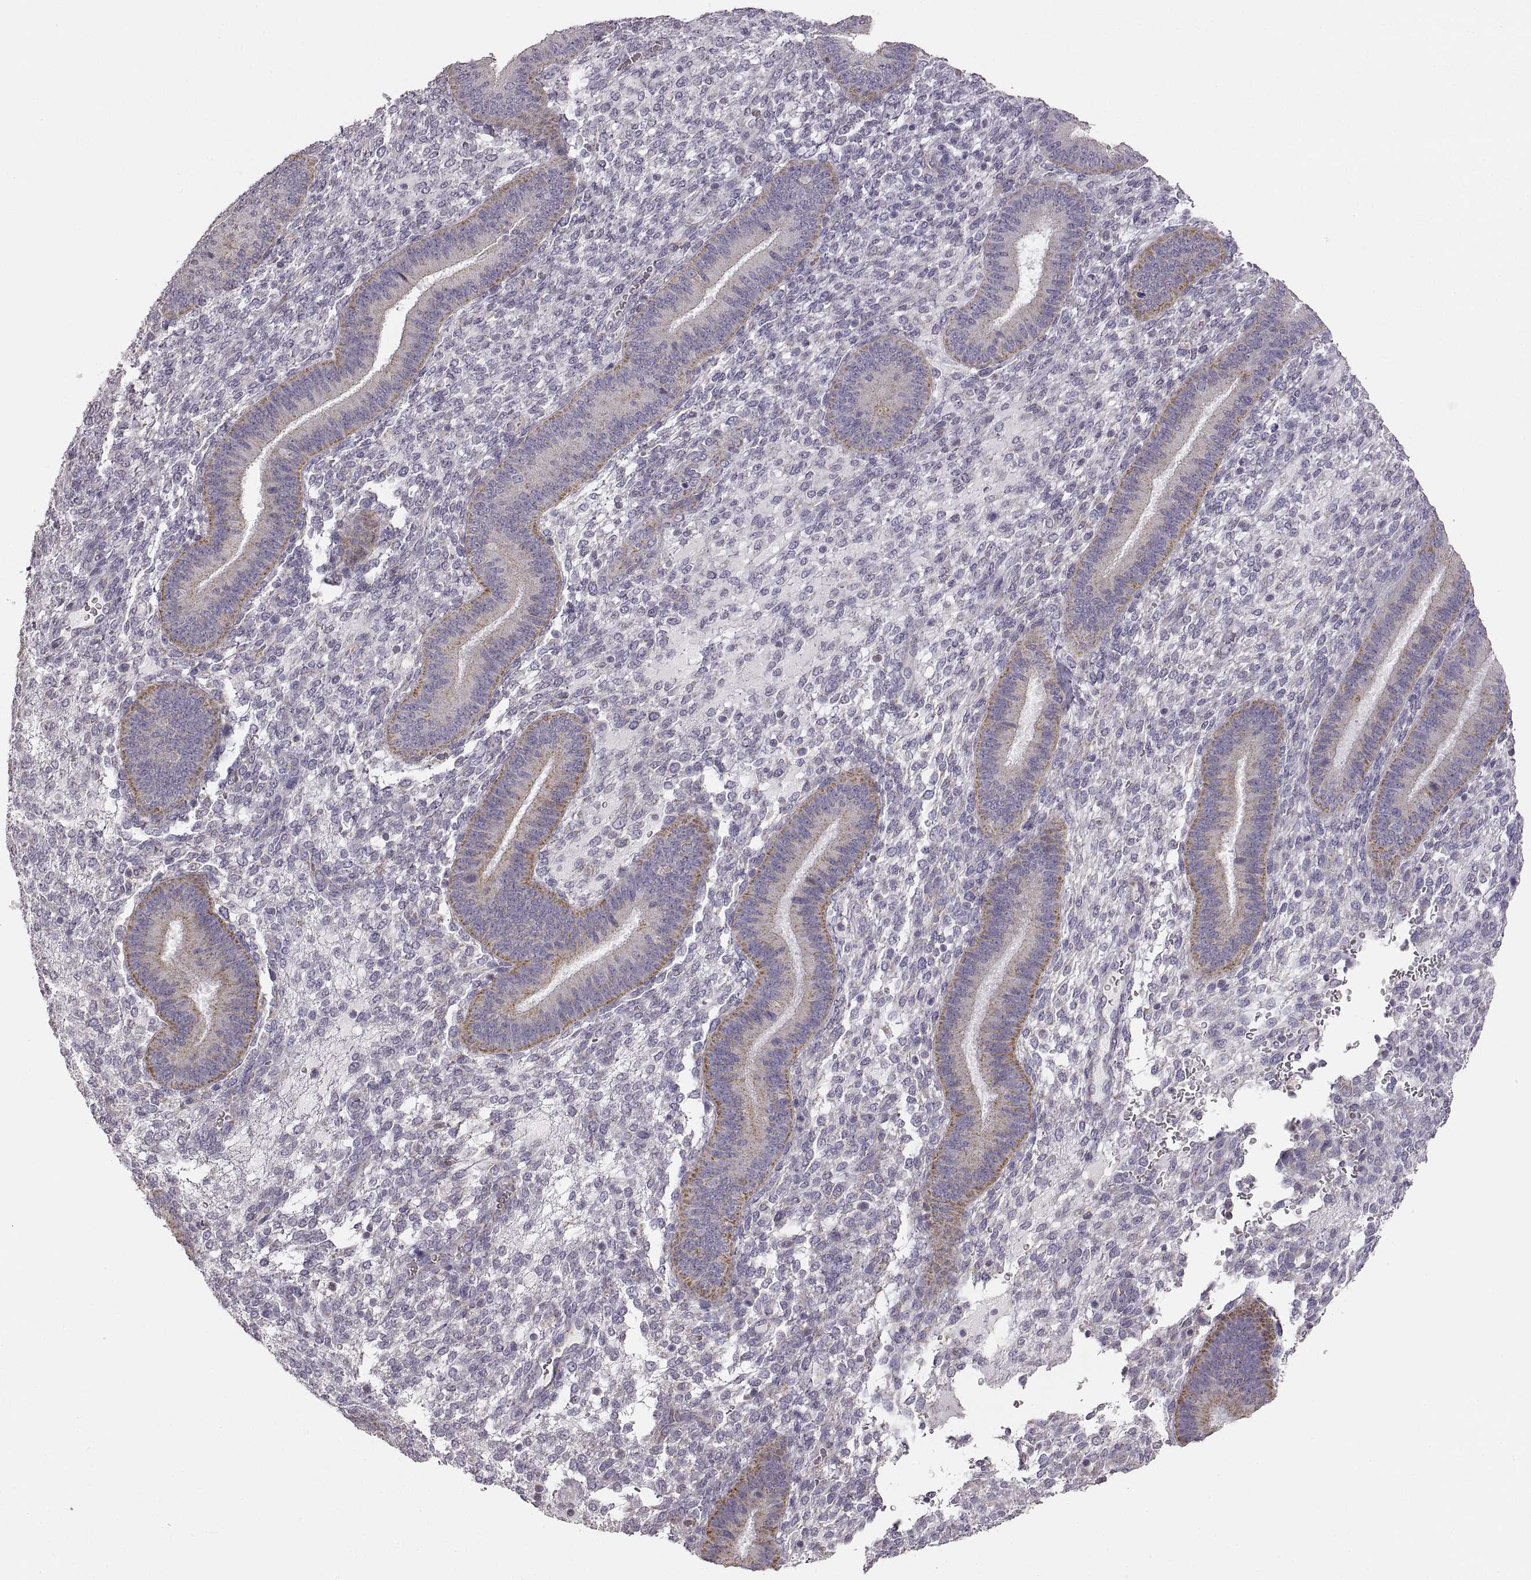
{"staining": {"intensity": "negative", "quantity": "none", "location": "none"}, "tissue": "endometrium", "cell_type": "Cells in endometrial stroma", "image_type": "normal", "snomed": [{"axis": "morphology", "description": "Normal tissue, NOS"}, {"axis": "topography", "description": "Endometrium"}], "caption": "IHC photomicrograph of unremarkable endometrium: endometrium stained with DAB shows no significant protein staining in cells in endometrial stroma. The staining is performed using DAB (3,3'-diaminobenzidine) brown chromogen with nuclei counter-stained in using hematoxylin.", "gene": "RDH13", "patient": {"sex": "female", "age": 39}}